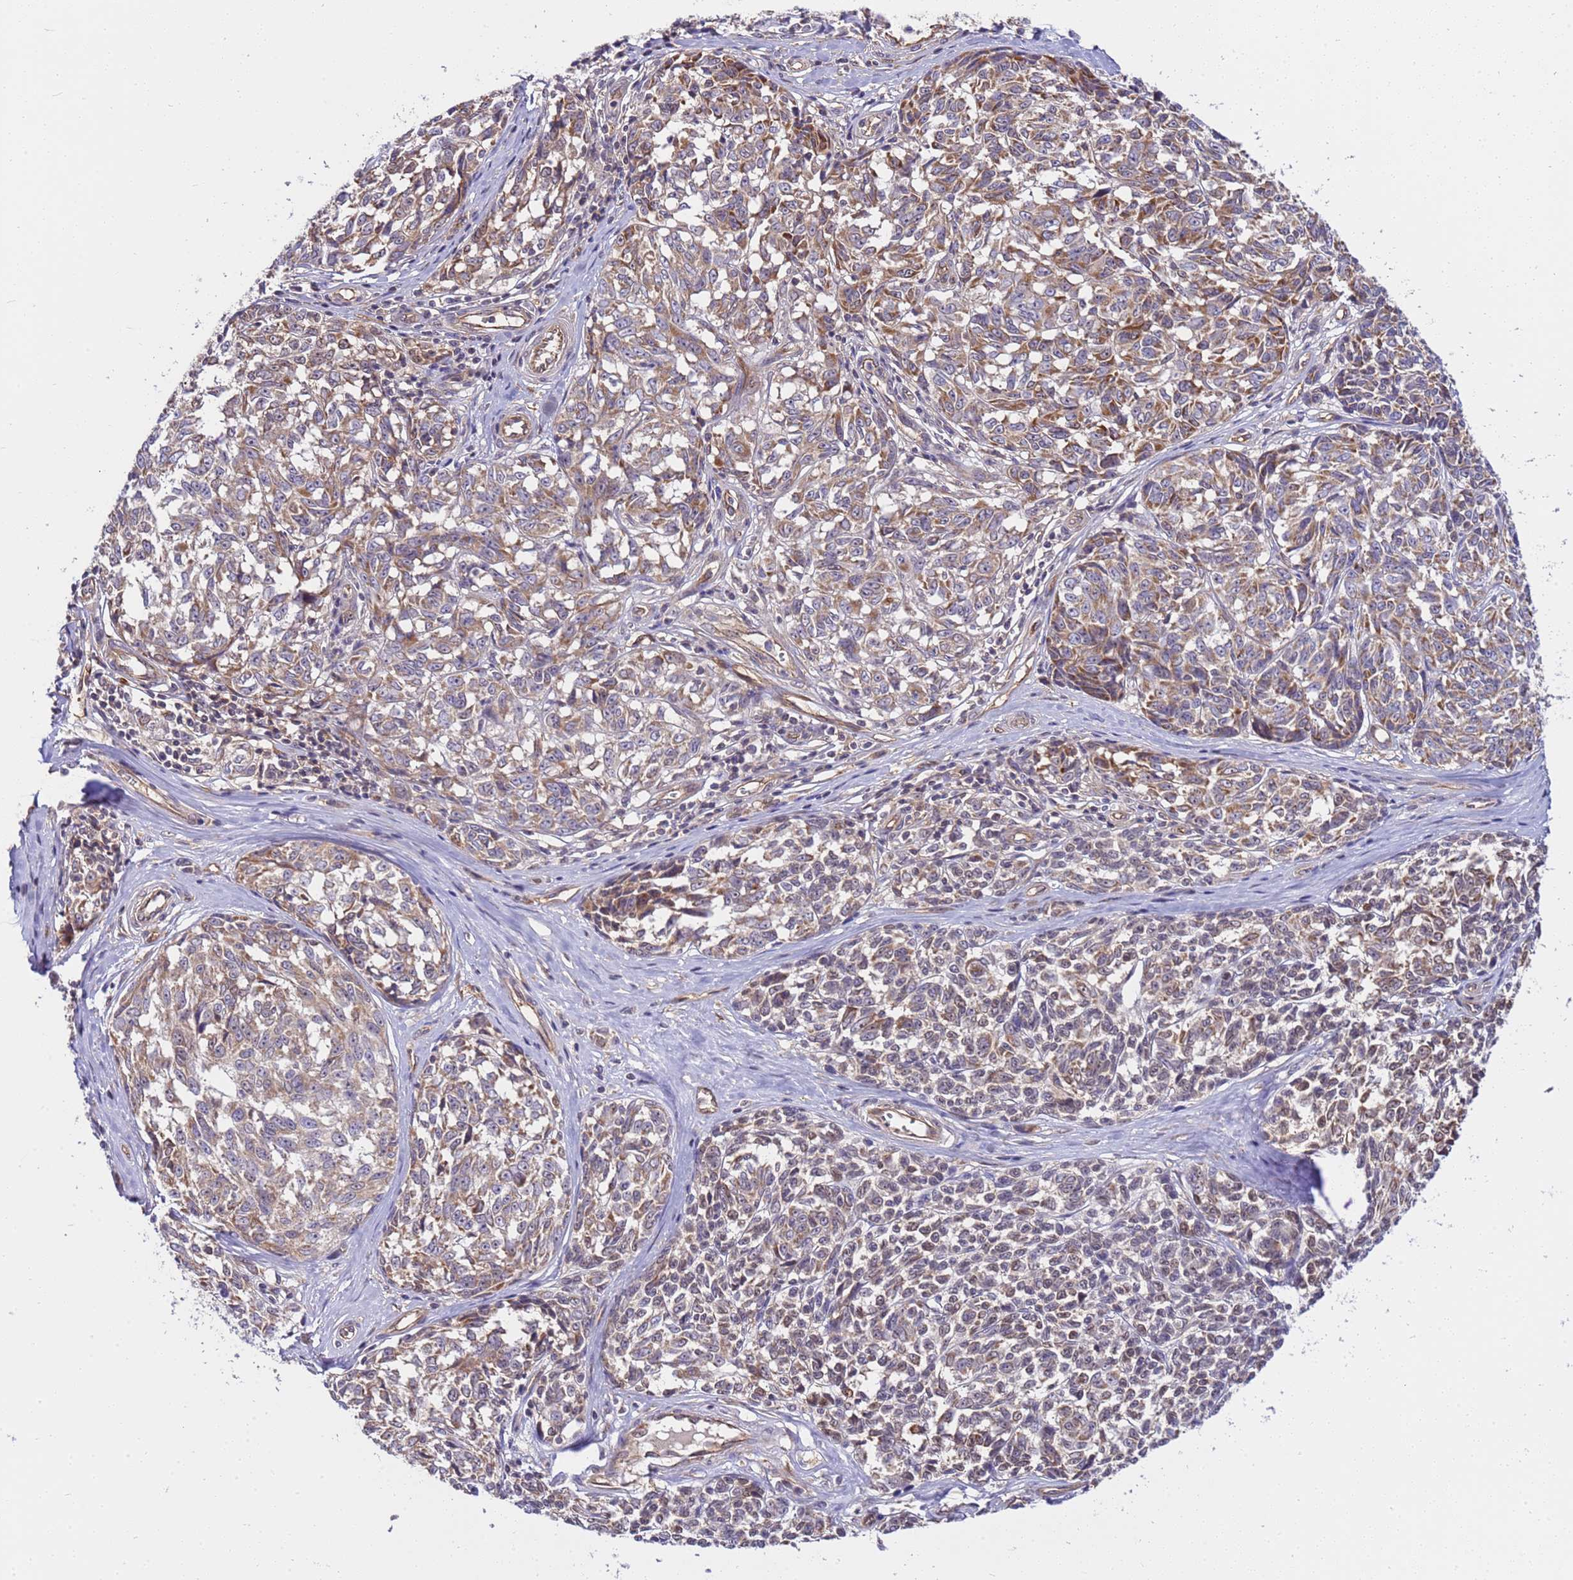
{"staining": {"intensity": "moderate", "quantity": ">75%", "location": "cytoplasmic/membranous"}, "tissue": "melanoma", "cell_type": "Tumor cells", "image_type": "cancer", "snomed": [{"axis": "morphology", "description": "Normal tissue, NOS"}, {"axis": "morphology", "description": "Malignant melanoma, NOS"}, {"axis": "topography", "description": "Skin"}], "caption": "Moderate cytoplasmic/membranous expression is identified in about >75% of tumor cells in melanoma. Using DAB (brown) and hematoxylin (blue) stains, captured at high magnification using brightfield microscopy.", "gene": "SMCO3", "patient": {"sex": "female", "age": 64}}